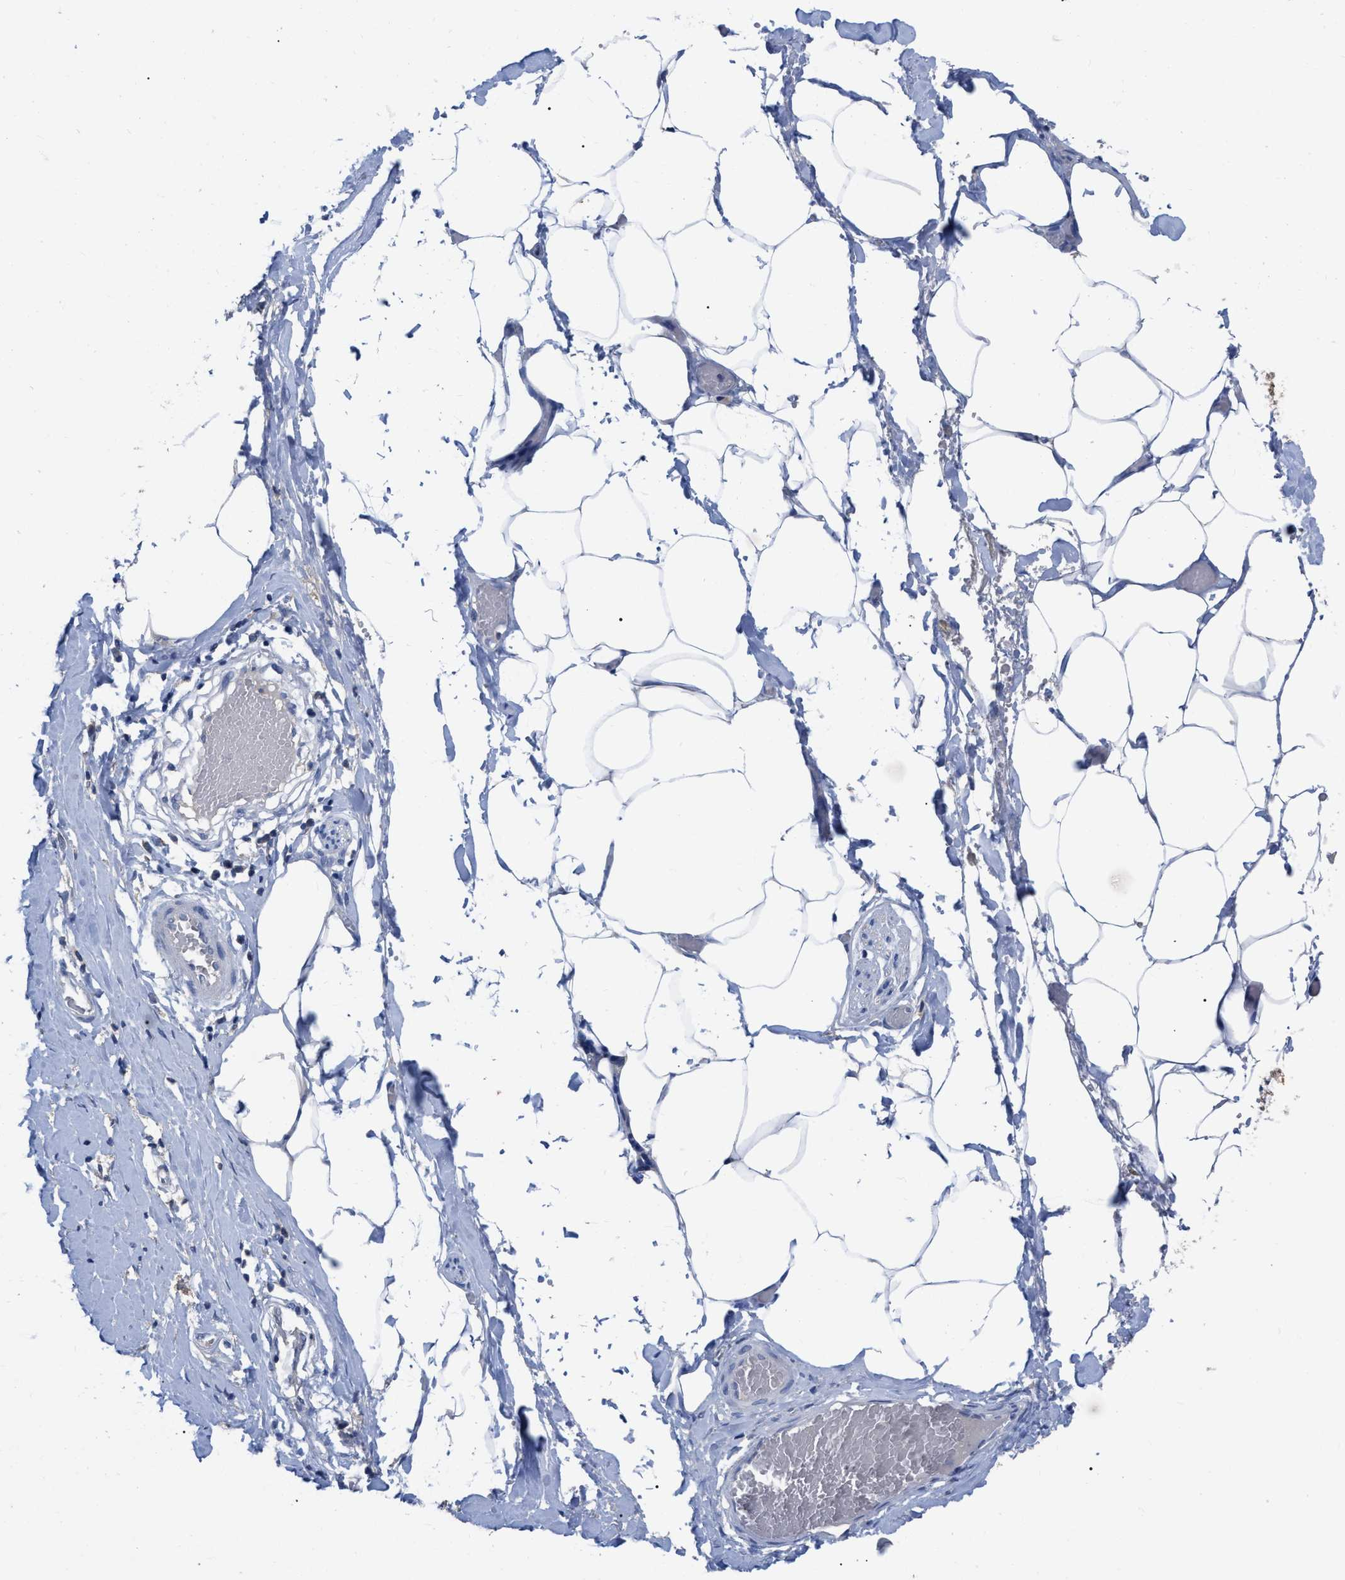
{"staining": {"intensity": "negative", "quantity": "none", "location": "none"}, "tissue": "adipose tissue", "cell_type": "Adipocytes", "image_type": "normal", "snomed": [{"axis": "morphology", "description": "Normal tissue, NOS"}, {"axis": "morphology", "description": "Adenocarcinoma, NOS"}, {"axis": "topography", "description": "Colon"}, {"axis": "topography", "description": "Peripheral nerve tissue"}], "caption": "Adipocytes are negative for brown protein staining in benign adipose tissue. (Brightfield microscopy of DAB immunohistochemistry at high magnification).", "gene": "GPR179", "patient": {"sex": "male", "age": 14}}